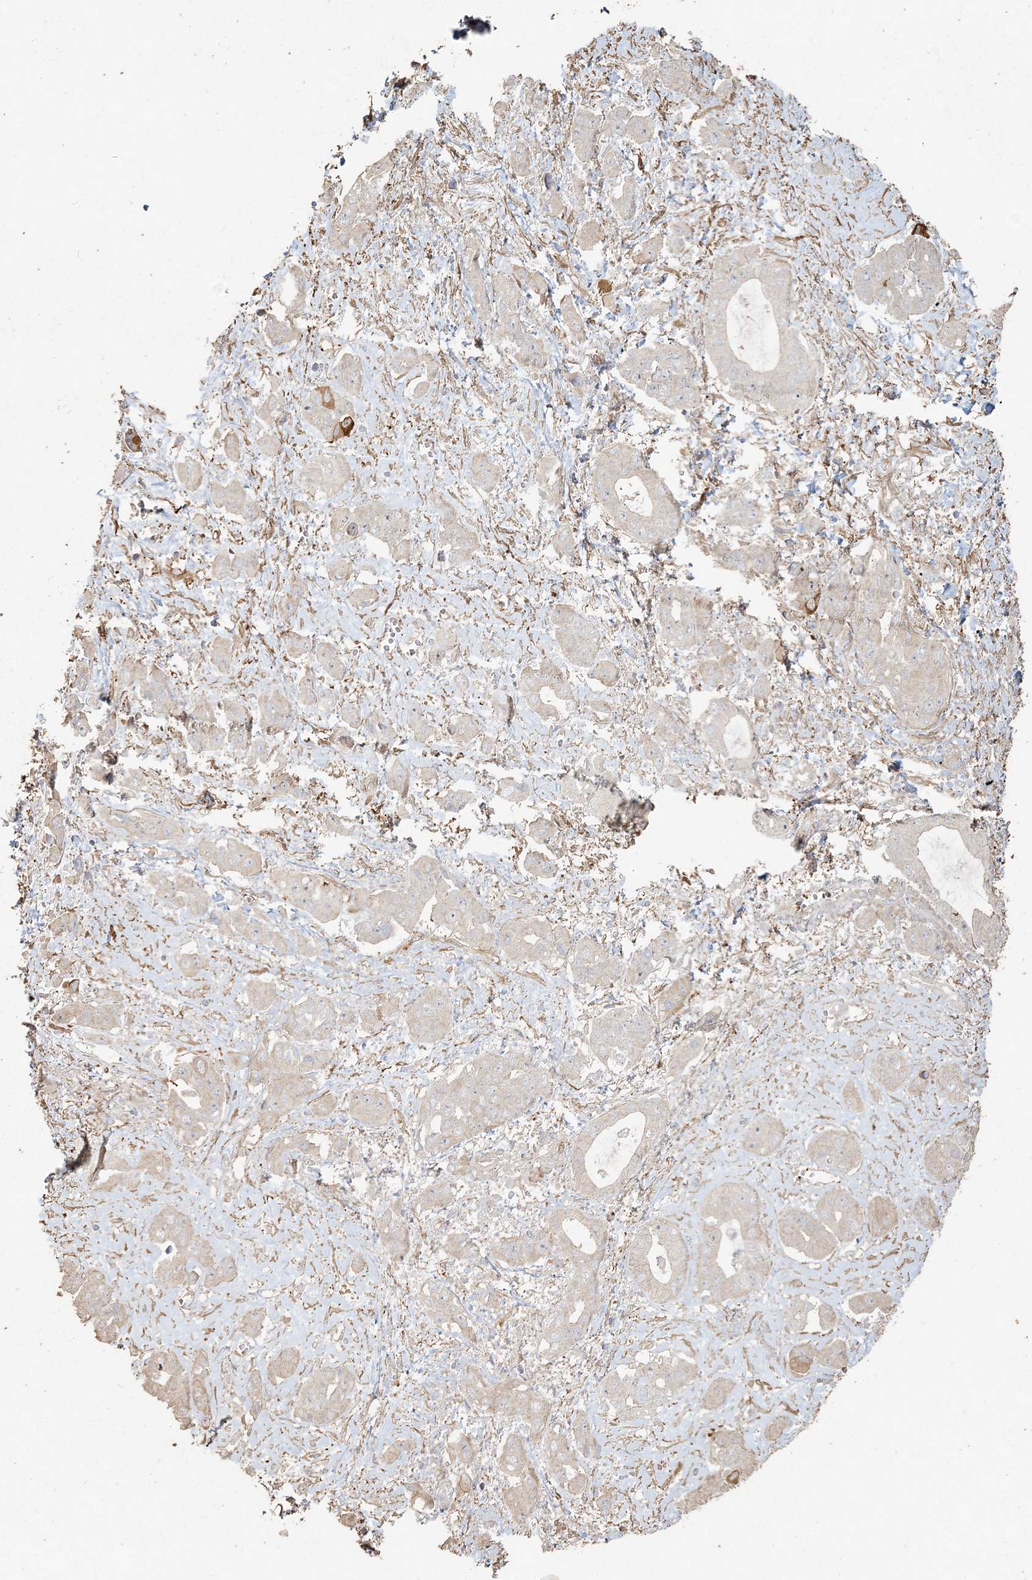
{"staining": {"intensity": "negative", "quantity": "none", "location": "none"}, "tissue": "liver cancer", "cell_type": "Tumor cells", "image_type": "cancer", "snomed": [{"axis": "morphology", "description": "Cholangiocarcinoma"}, {"axis": "topography", "description": "Liver"}], "caption": "Tumor cells are negative for brown protein staining in liver cancer. (Brightfield microscopy of DAB (3,3'-diaminobenzidine) immunohistochemistry (IHC) at high magnification).", "gene": "RNF145", "patient": {"sex": "female", "age": 52}}